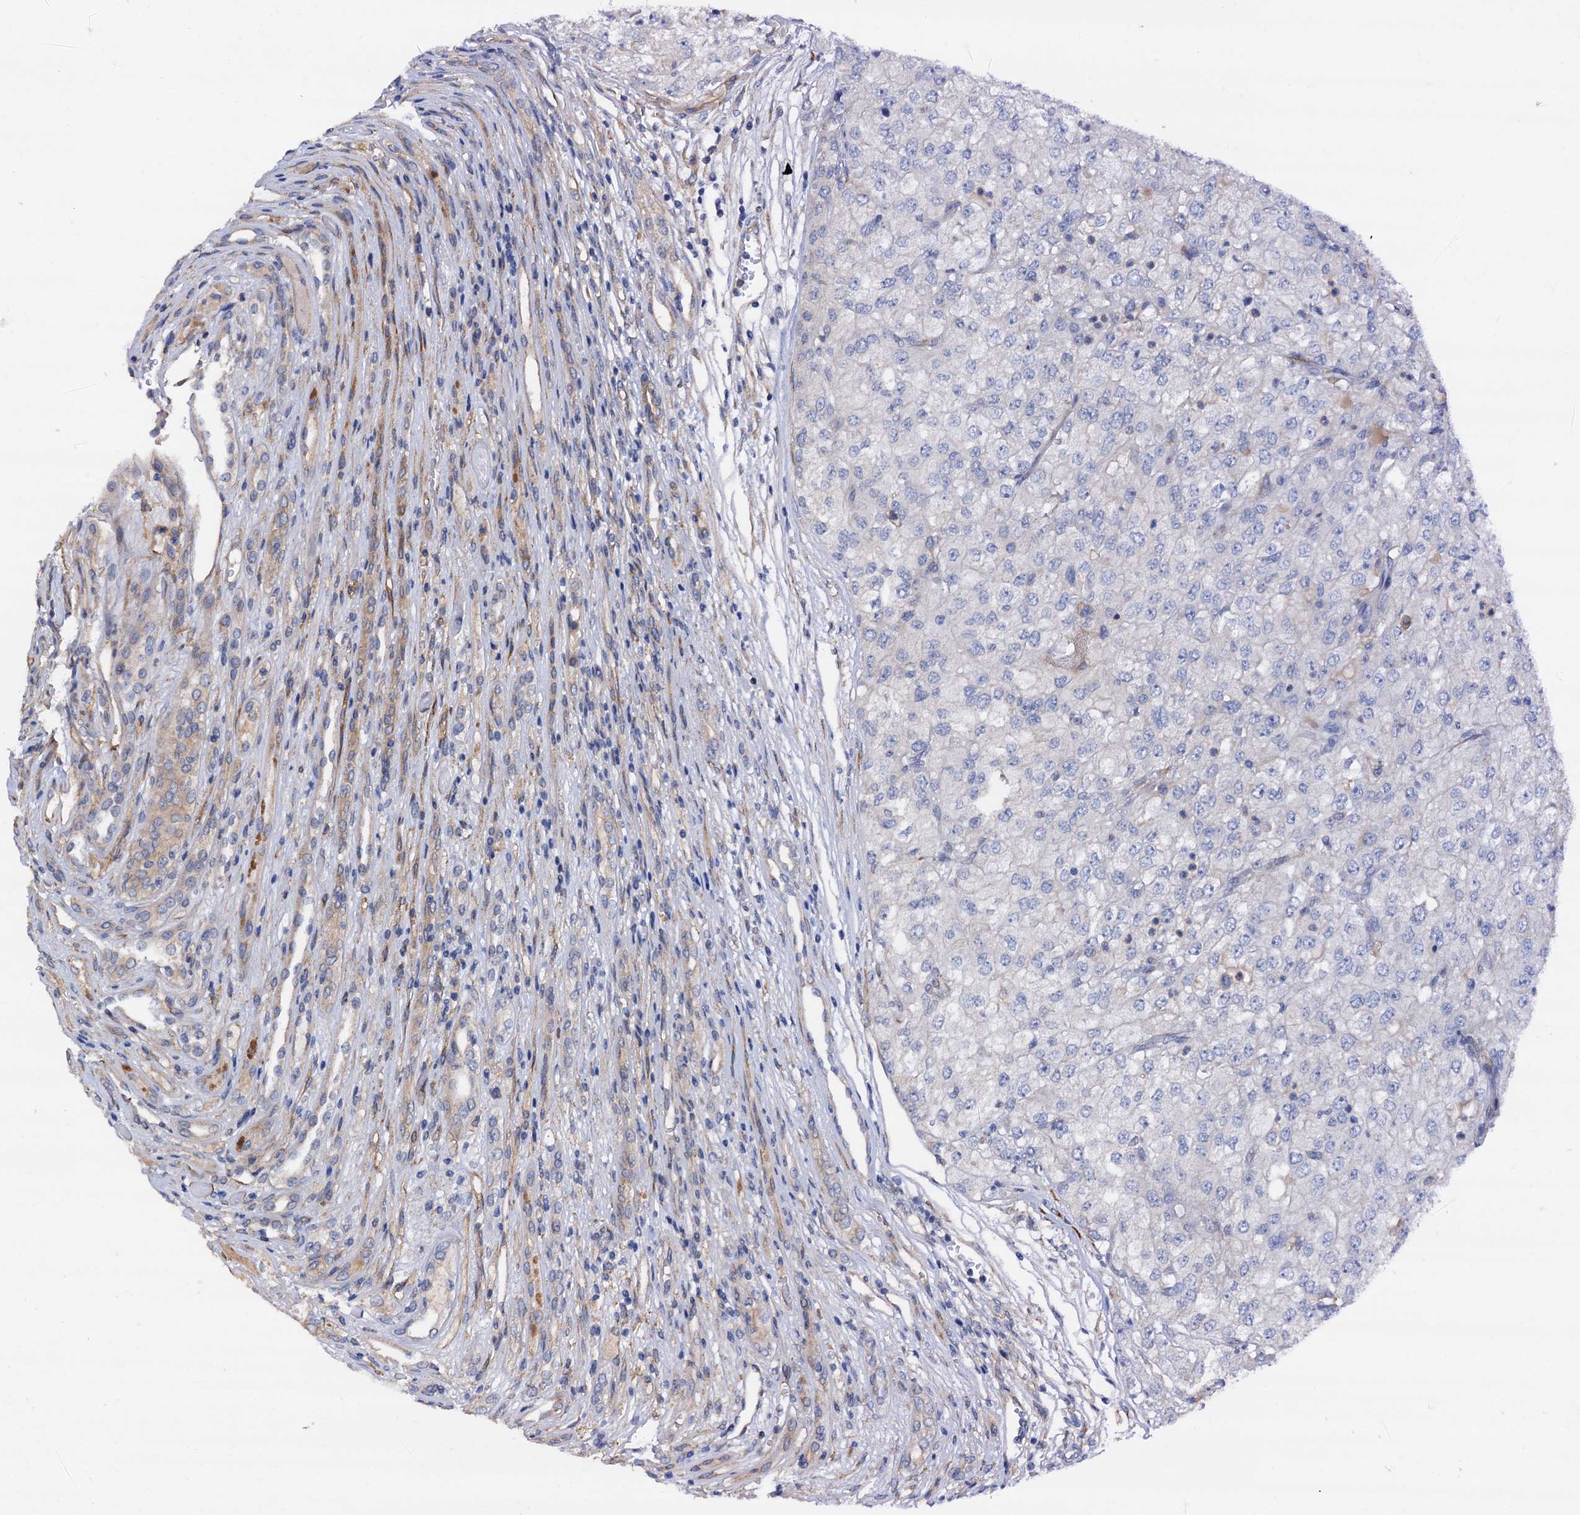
{"staining": {"intensity": "negative", "quantity": "none", "location": "none"}, "tissue": "renal cancer", "cell_type": "Tumor cells", "image_type": "cancer", "snomed": [{"axis": "morphology", "description": "Adenocarcinoma, NOS"}, {"axis": "topography", "description": "Kidney"}], "caption": "Immunohistochemistry (IHC) of human renal adenocarcinoma shows no positivity in tumor cells.", "gene": "RASSF9", "patient": {"sex": "female", "age": 54}}